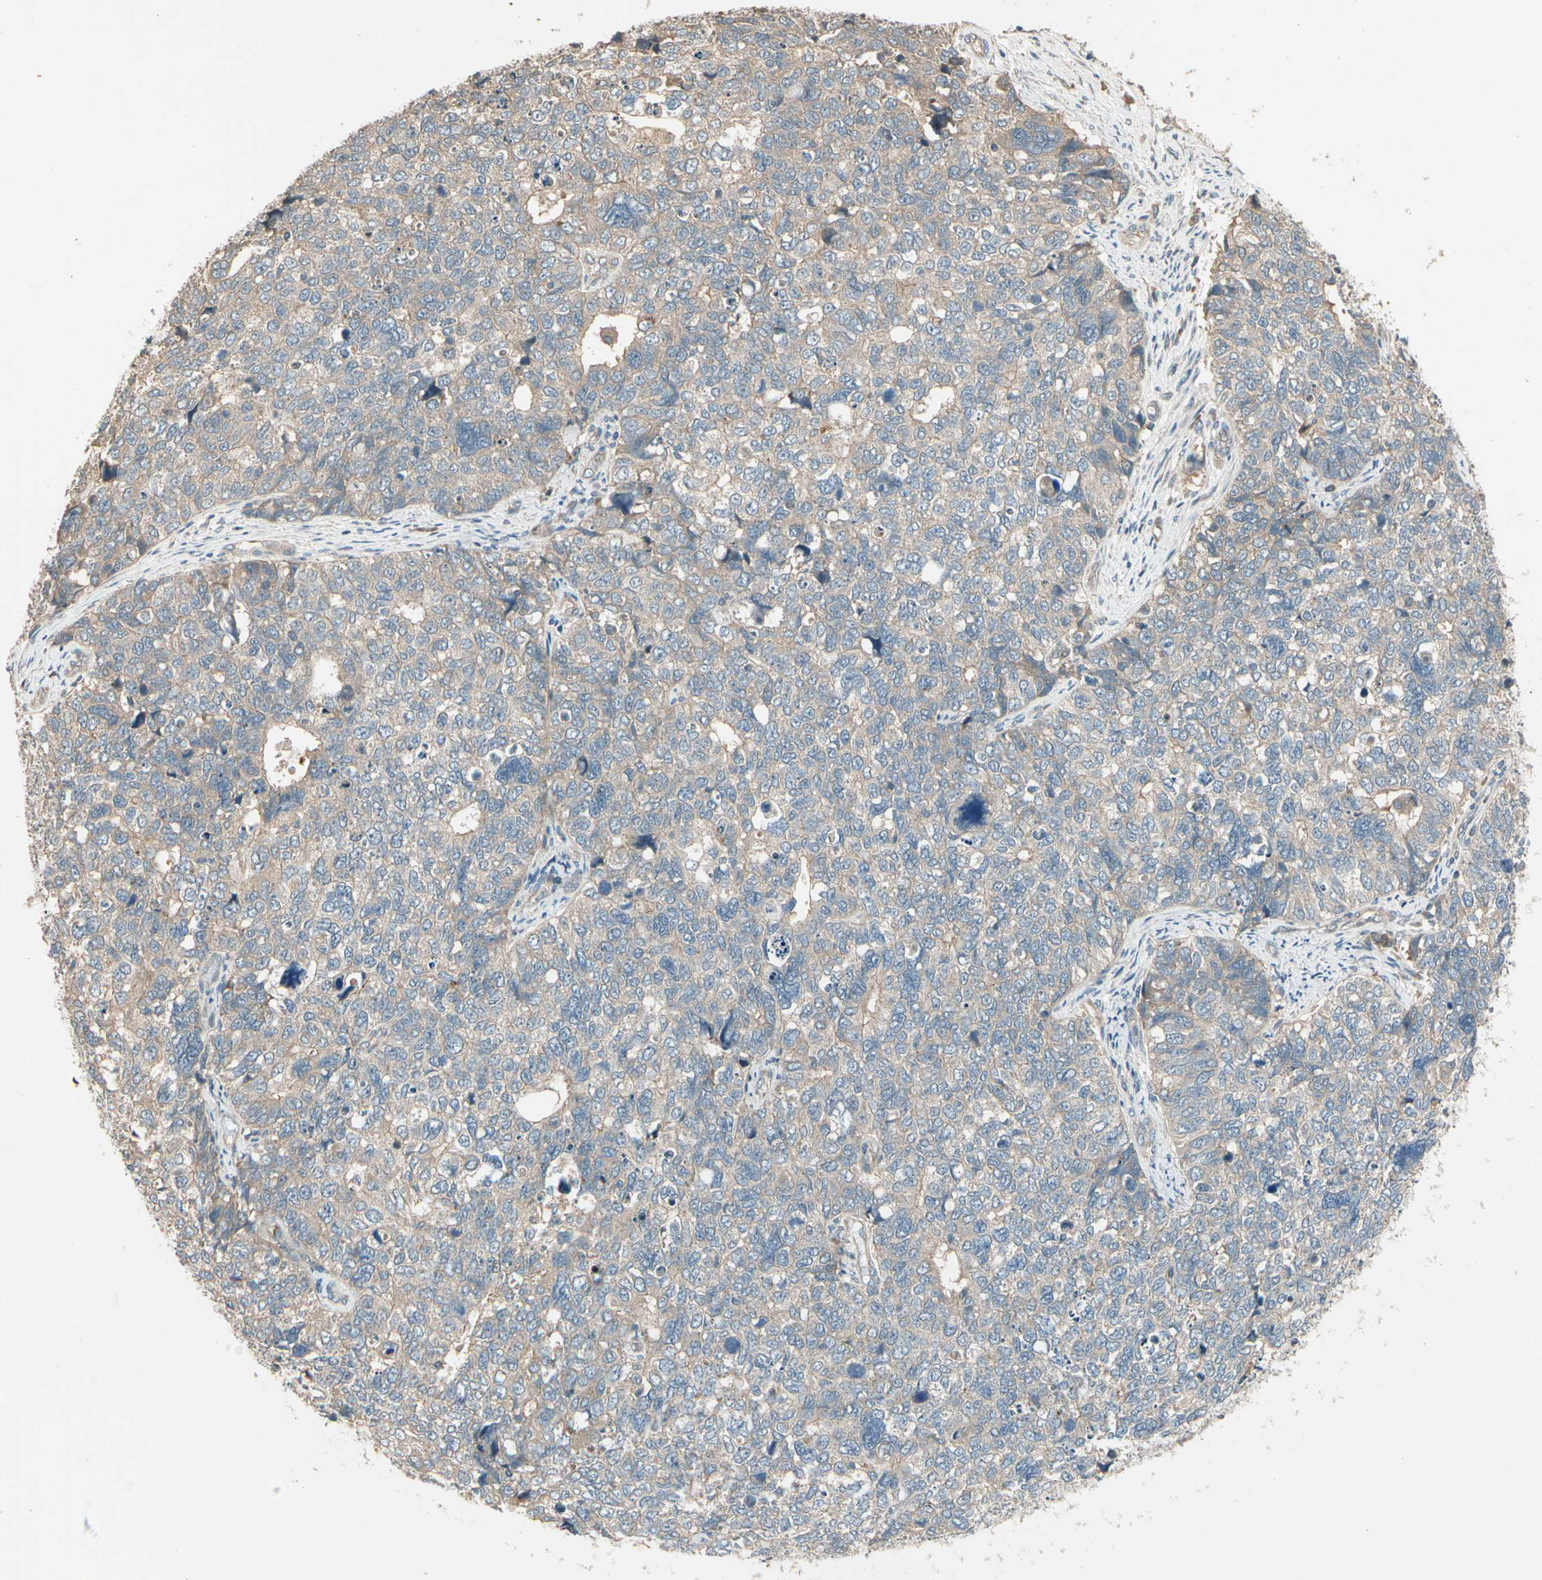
{"staining": {"intensity": "weak", "quantity": ">75%", "location": "cytoplasmic/membranous"}, "tissue": "cervical cancer", "cell_type": "Tumor cells", "image_type": "cancer", "snomed": [{"axis": "morphology", "description": "Squamous cell carcinoma, NOS"}, {"axis": "topography", "description": "Cervix"}], "caption": "Human squamous cell carcinoma (cervical) stained for a protein (brown) shows weak cytoplasmic/membranous positive staining in about >75% of tumor cells.", "gene": "ACVR1", "patient": {"sex": "female", "age": 63}}